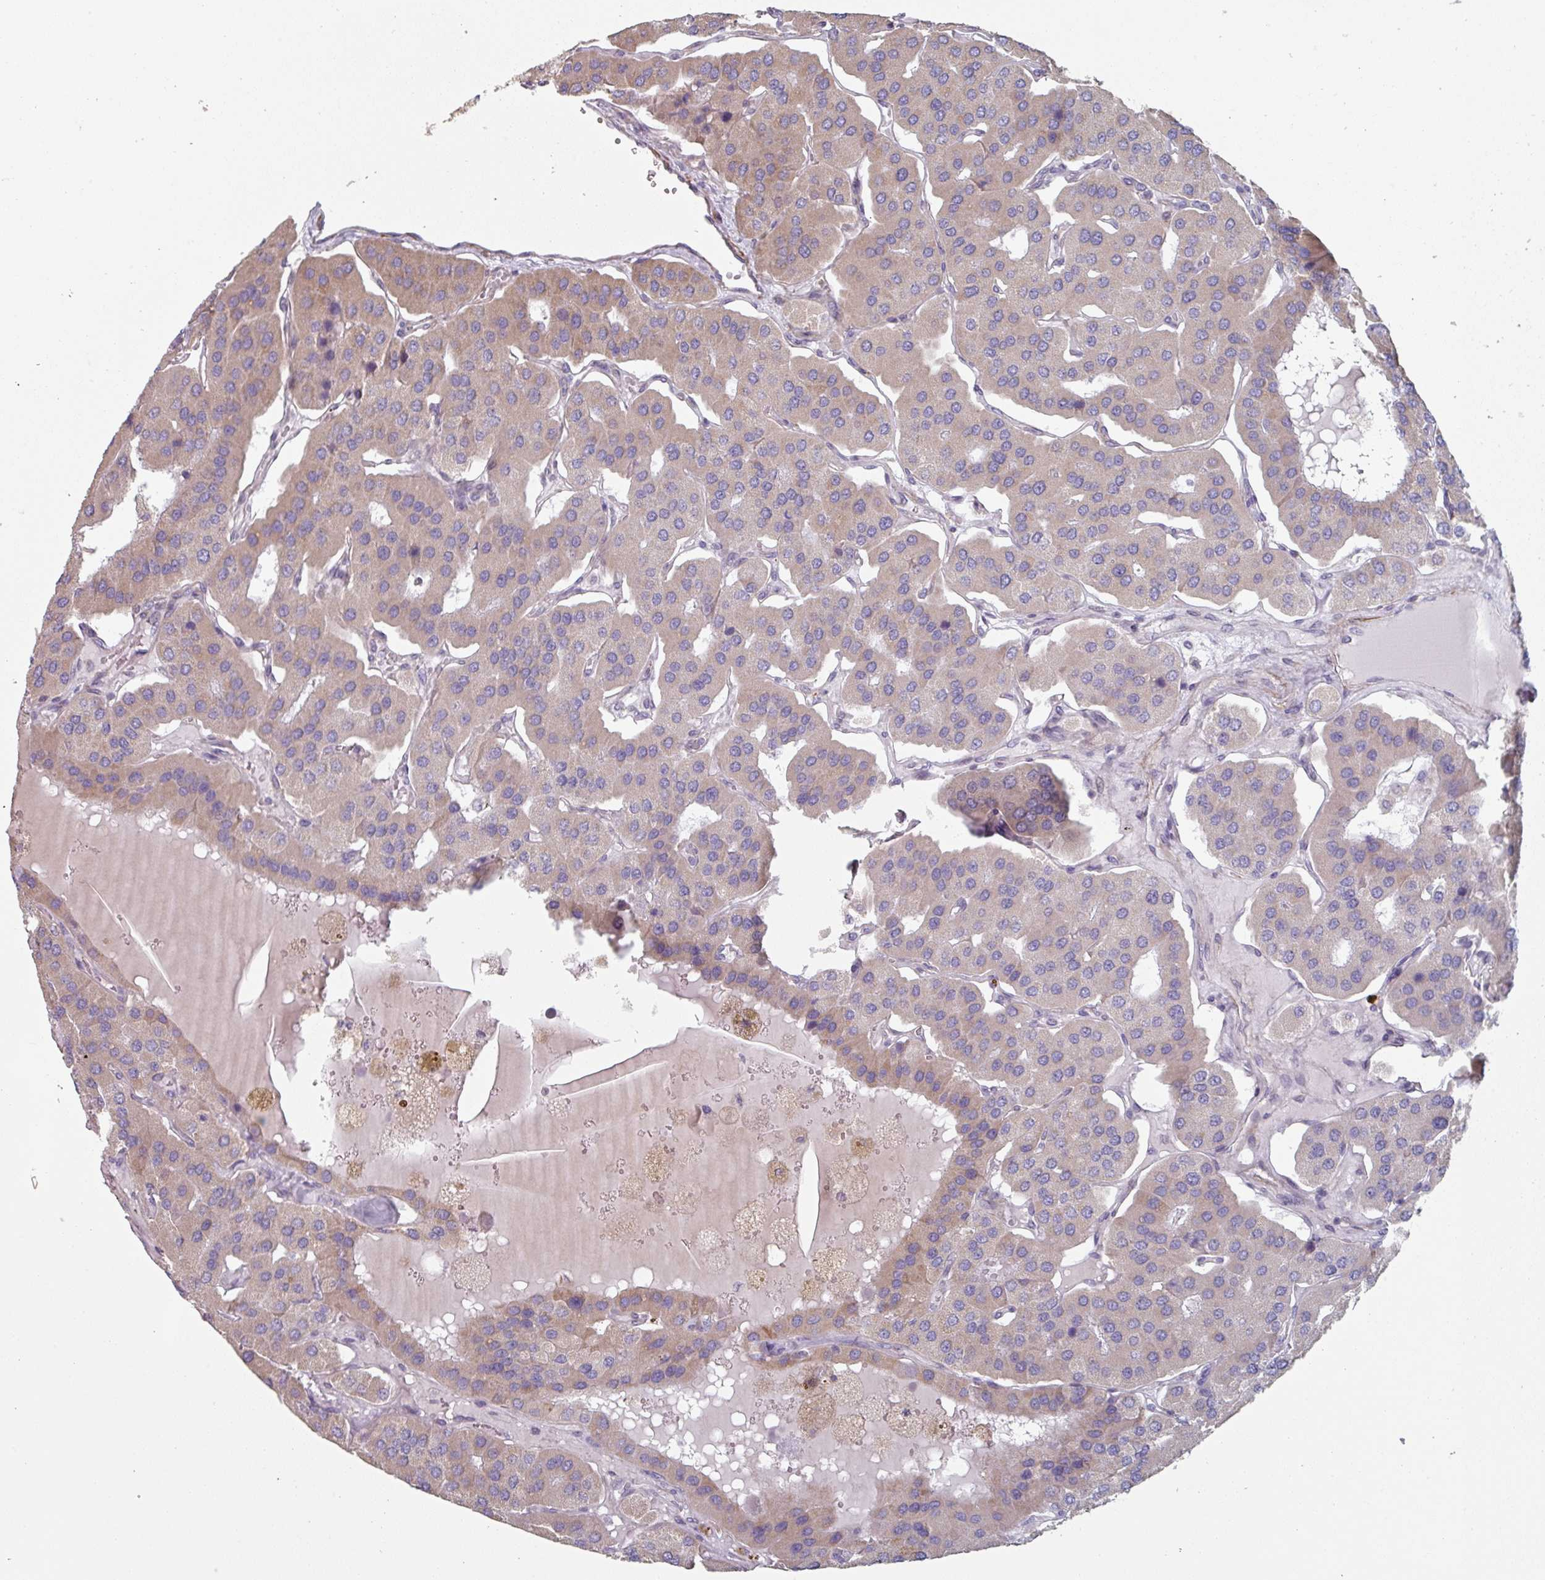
{"staining": {"intensity": "weak", "quantity": "25%-75%", "location": "cytoplasmic/membranous"}, "tissue": "parathyroid gland", "cell_type": "Glandular cells", "image_type": "normal", "snomed": [{"axis": "morphology", "description": "Normal tissue, NOS"}, {"axis": "morphology", "description": "Adenoma, NOS"}, {"axis": "topography", "description": "Parathyroid gland"}], "caption": "This is an image of IHC staining of unremarkable parathyroid gland, which shows weak expression in the cytoplasmic/membranous of glandular cells.", "gene": "GSTA1", "patient": {"sex": "female", "age": 86}}